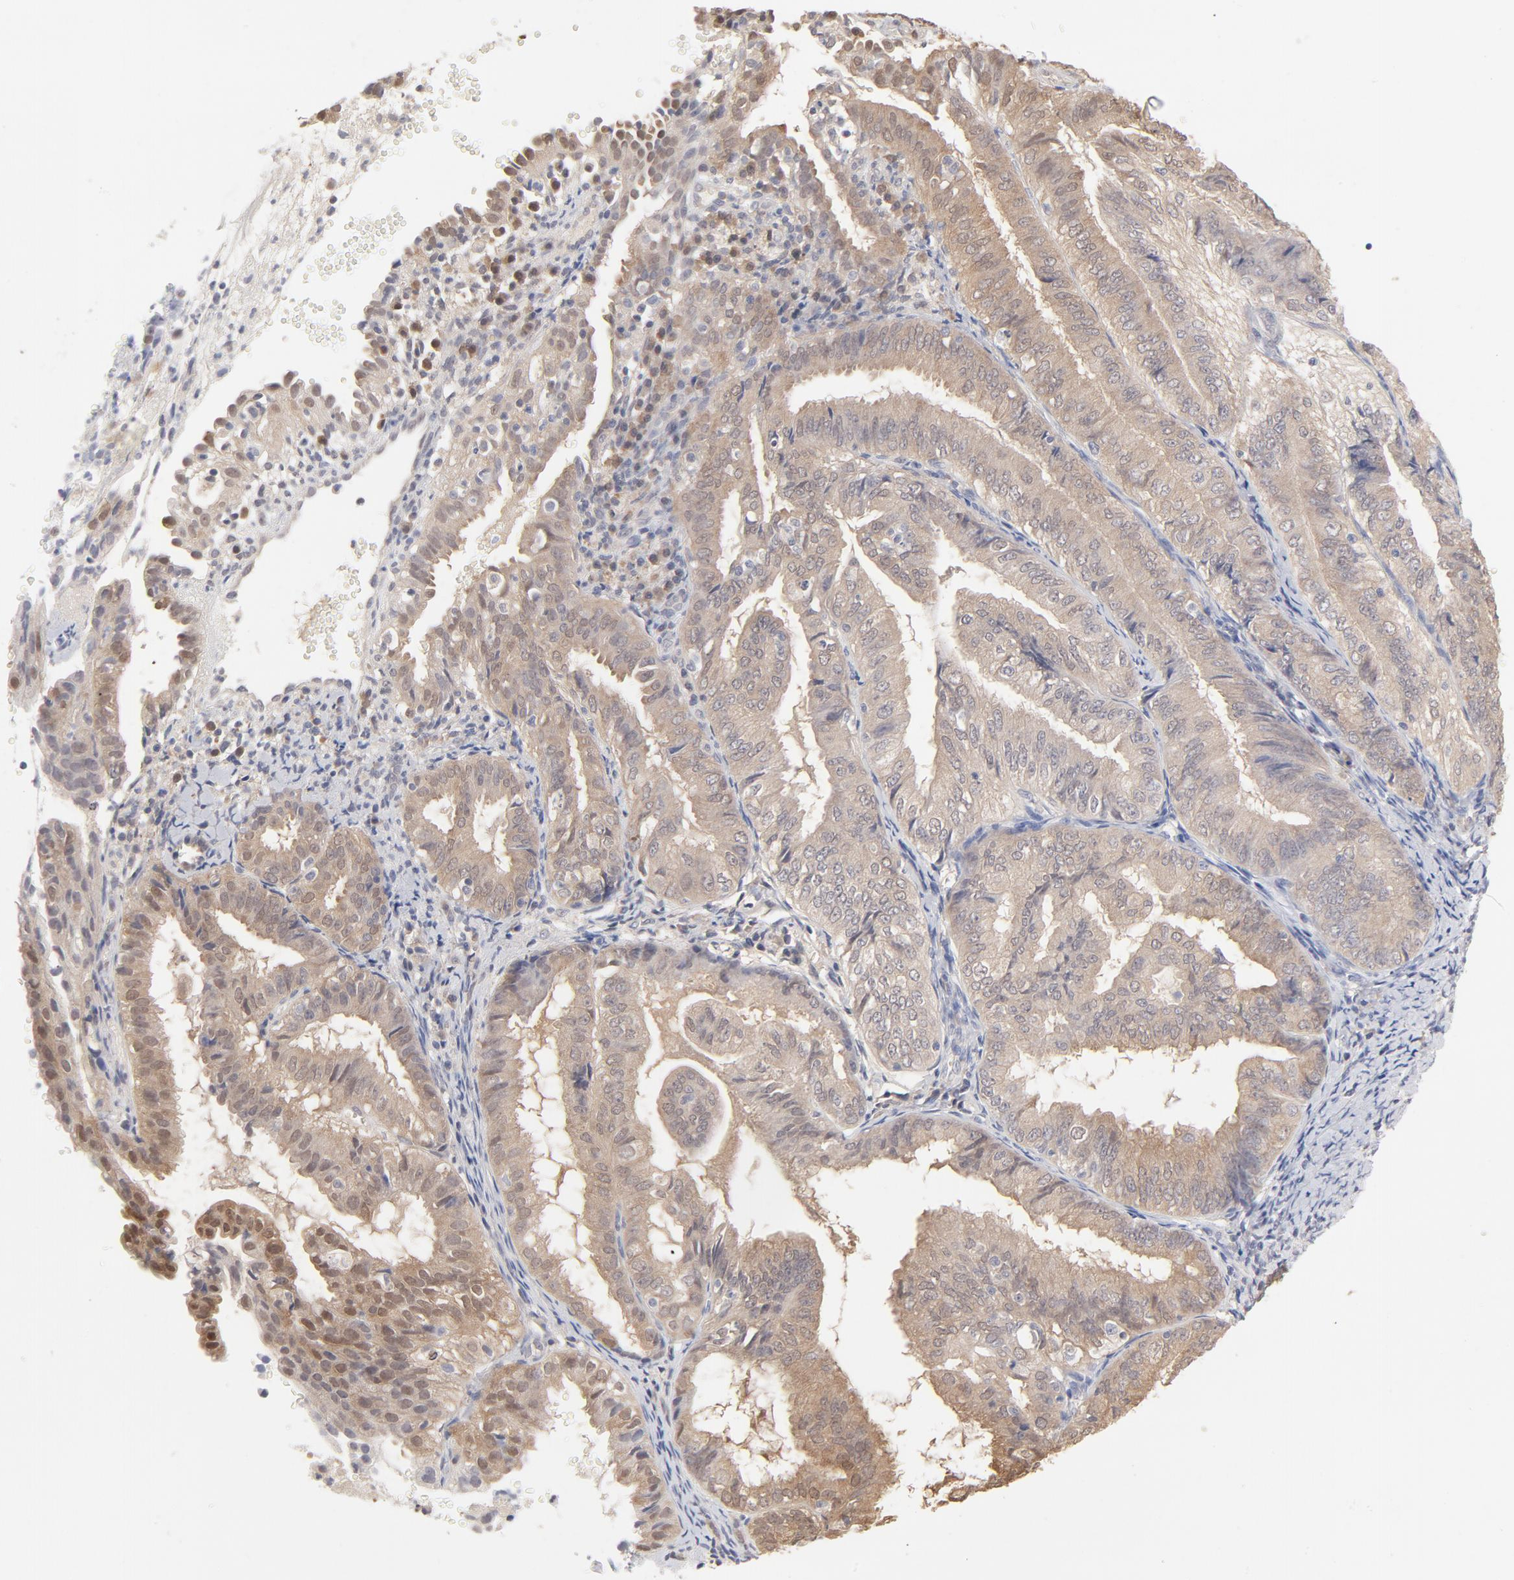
{"staining": {"intensity": "moderate", "quantity": ">75%", "location": "cytoplasmic/membranous"}, "tissue": "endometrial cancer", "cell_type": "Tumor cells", "image_type": "cancer", "snomed": [{"axis": "morphology", "description": "Adenocarcinoma, NOS"}, {"axis": "topography", "description": "Endometrium"}], "caption": "Brown immunohistochemical staining in endometrial adenocarcinoma displays moderate cytoplasmic/membranous staining in about >75% of tumor cells. (Stains: DAB (3,3'-diaminobenzidine) in brown, nuclei in blue, Microscopy: brightfield microscopy at high magnification).", "gene": "MIF", "patient": {"sex": "female", "age": 66}}